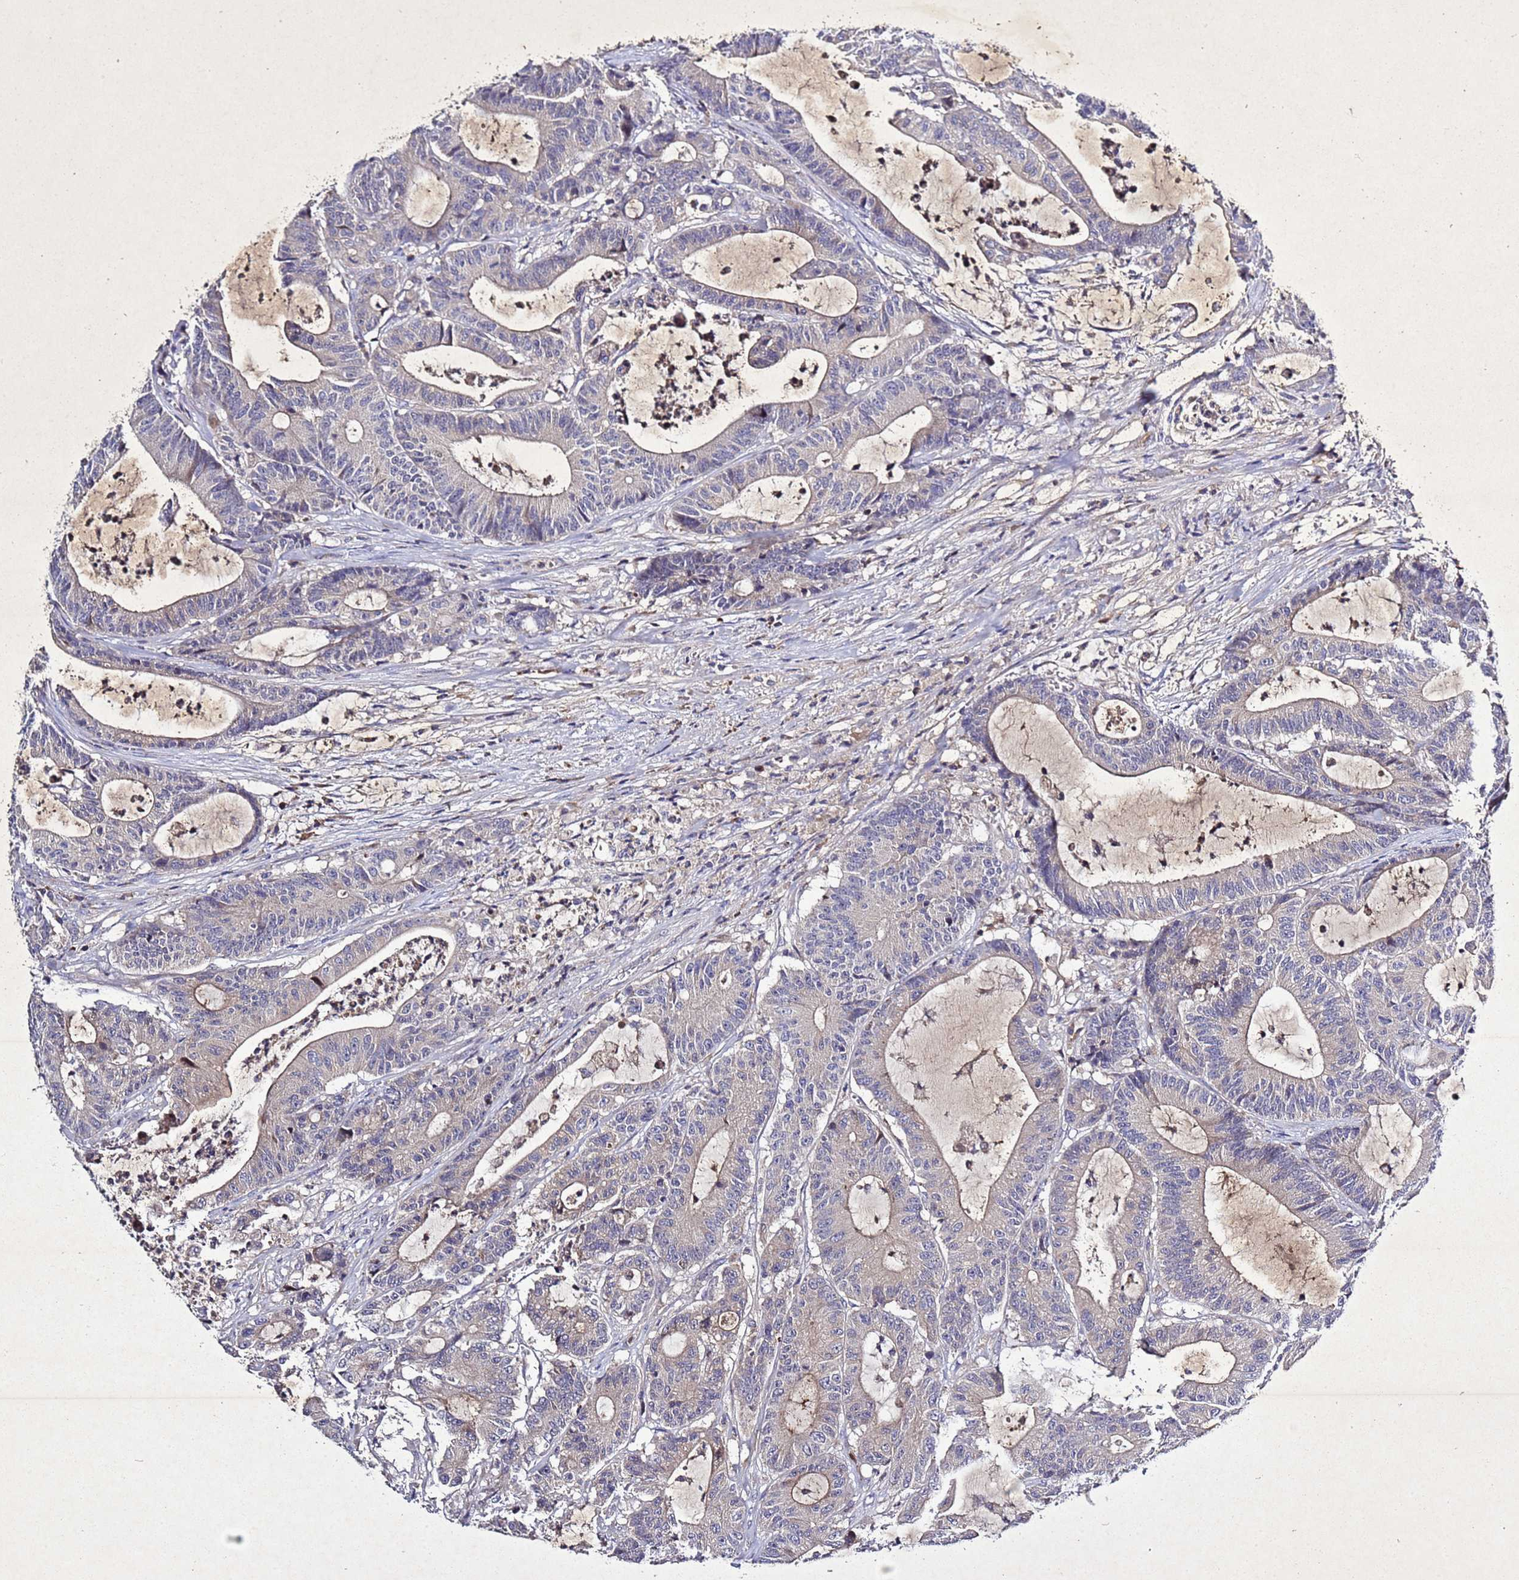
{"staining": {"intensity": "weak", "quantity": "<25%", "location": "cytoplasmic/membranous"}, "tissue": "colorectal cancer", "cell_type": "Tumor cells", "image_type": "cancer", "snomed": [{"axis": "morphology", "description": "Adenocarcinoma, NOS"}, {"axis": "topography", "description": "Colon"}], "caption": "Human colorectal cancer stained for a protein using immunohistochemistry demonstrates no staining in tumor cells.", "gene": "SV2B", "patient": {"sex": "female", "age": 84}}